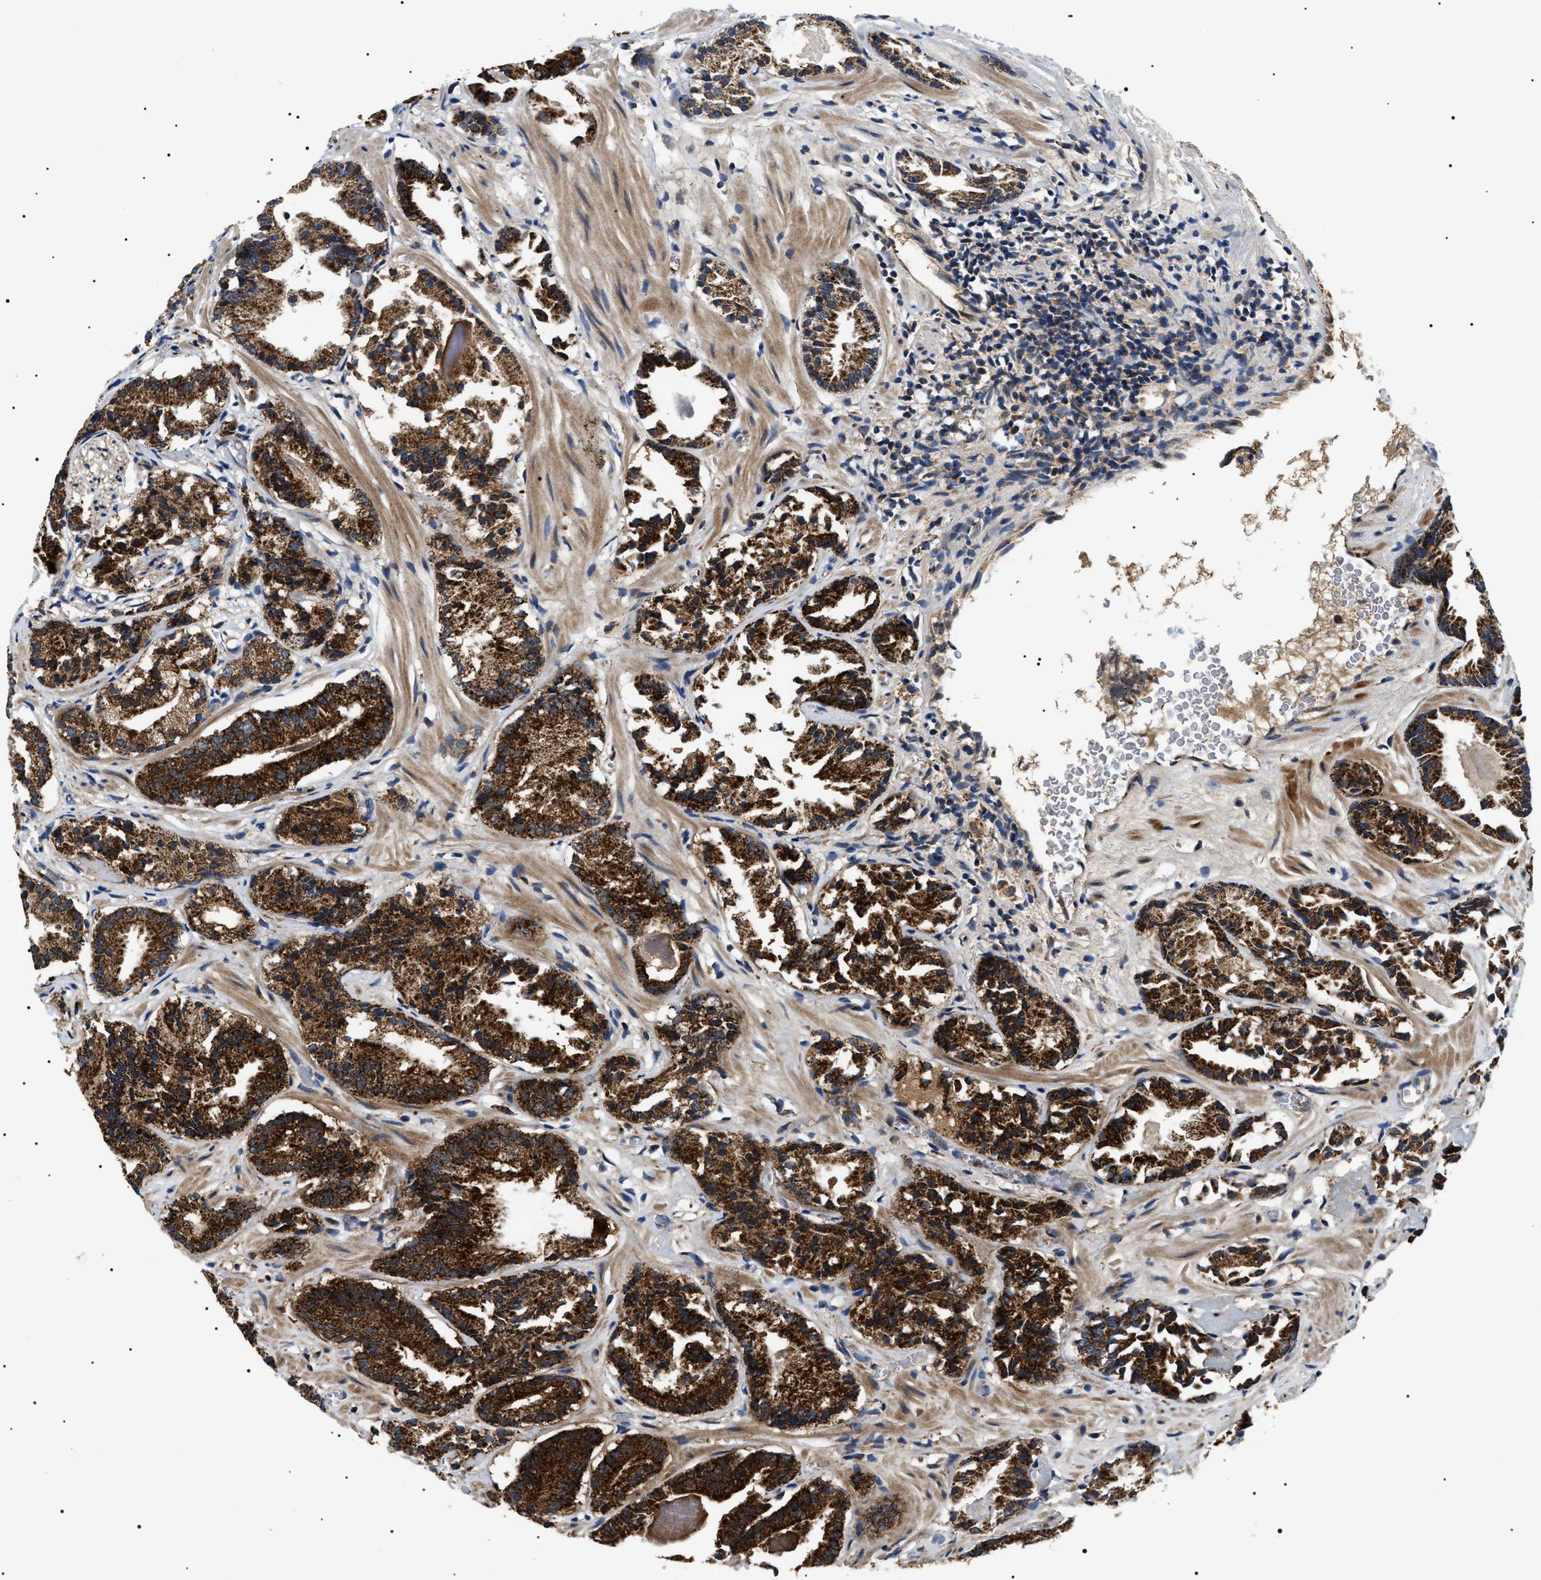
{"staining": {"intensity": "strong", "quantity": ">75%", "location": "cytoplasmic/membranous"}, "tissue": "prostate cancer", "cell_type": "Tumor cells", "image_type": "cancer", "snomed": [{"axis": "morphology", "description": "Adenocarcinoma, Low grade"}, {"axis": "topography", "description": "Prostate"}], "caption": "A brown stain shows strong cytoplasmic/membranous positivity of a protein in prostate cancer (adenocarcinoma (low-grade)) tumor cells. The protein of interest is stained brown, and the nuclei are stained in blue (DAB IHC with brightfield microscopy, high magnification).", "gene": "OXSM", "patient": {"sex": "male", "age": 51}}